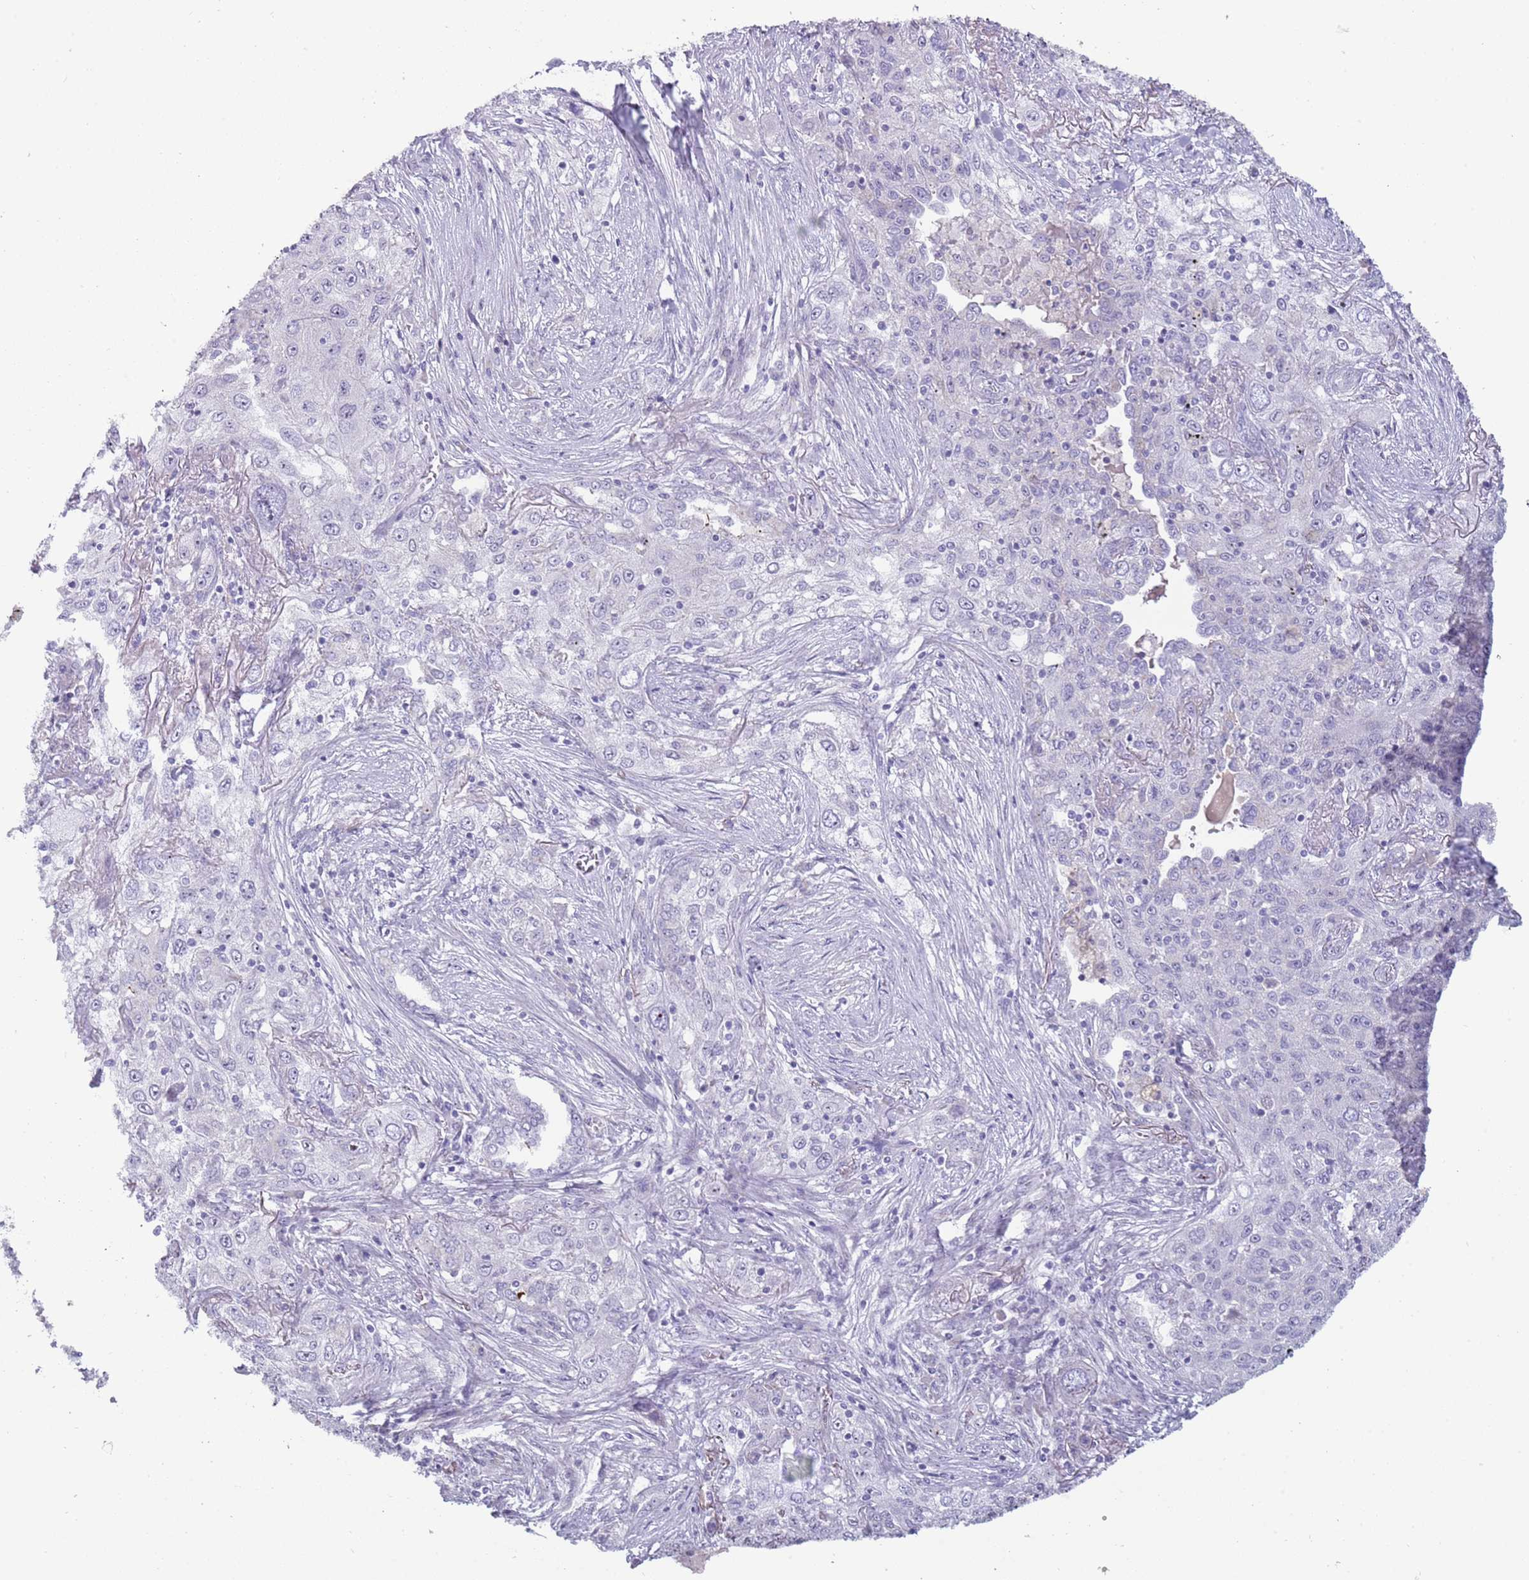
{"staining": {"intensity": "negative", "quantity": "none", "location": "none"}, "tissue": "lung cancer", "cell_type": "Tumor cells", "image_type": "cancer", "snomed": [{"axis": "morphology", "description": "Squamous cell carcinoma, NOS"}, {"axis": "topography", "description": "Lung"}], "caption": "Tumor cells show no significant protein staining in lung cancer (squamous cell carcinoma). (Brightfield microscopy of DAB IHC at high magnification).", "gene": "NBPF6", "patient": {"sex": "female", "age": 69}}